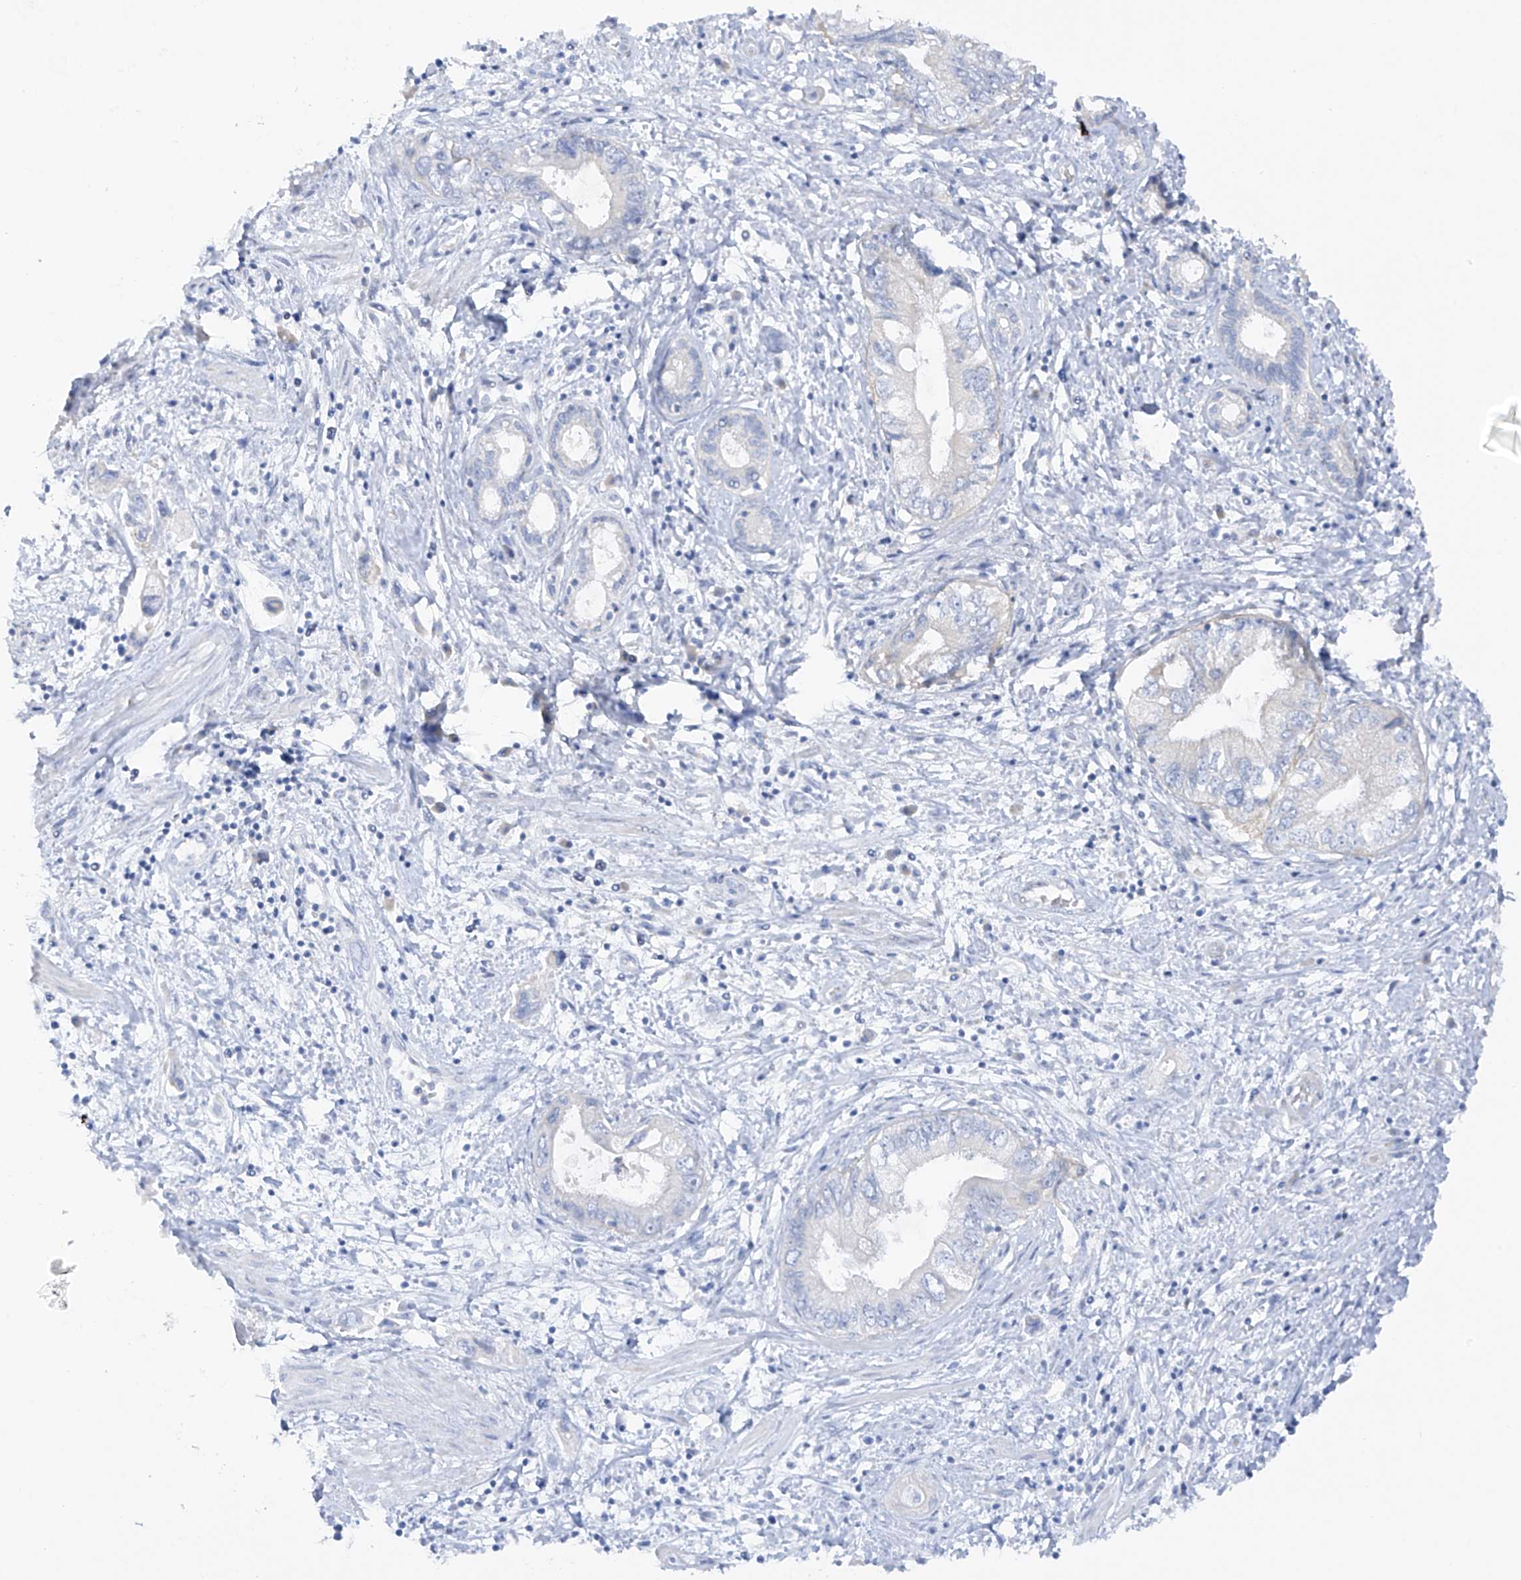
{"staining": {"intensity": "negative", "quantity": "none", "location": "none"}, "tissue": "pancreatic cancer", "cell_type": "Tumor cells", "image_type": "cancer", "snomed": [{"axis": "morphology", "description": "Adenocarcinoma, NOS"}, {"axis": "topography", "description": "Pancreas"}], "caption": "Tumor cells are negative for protein expression in human pancreatic cancer (adenocarcinoma).", "gene": "METTL18", "patient": {"sex": "female", "age": 73}}